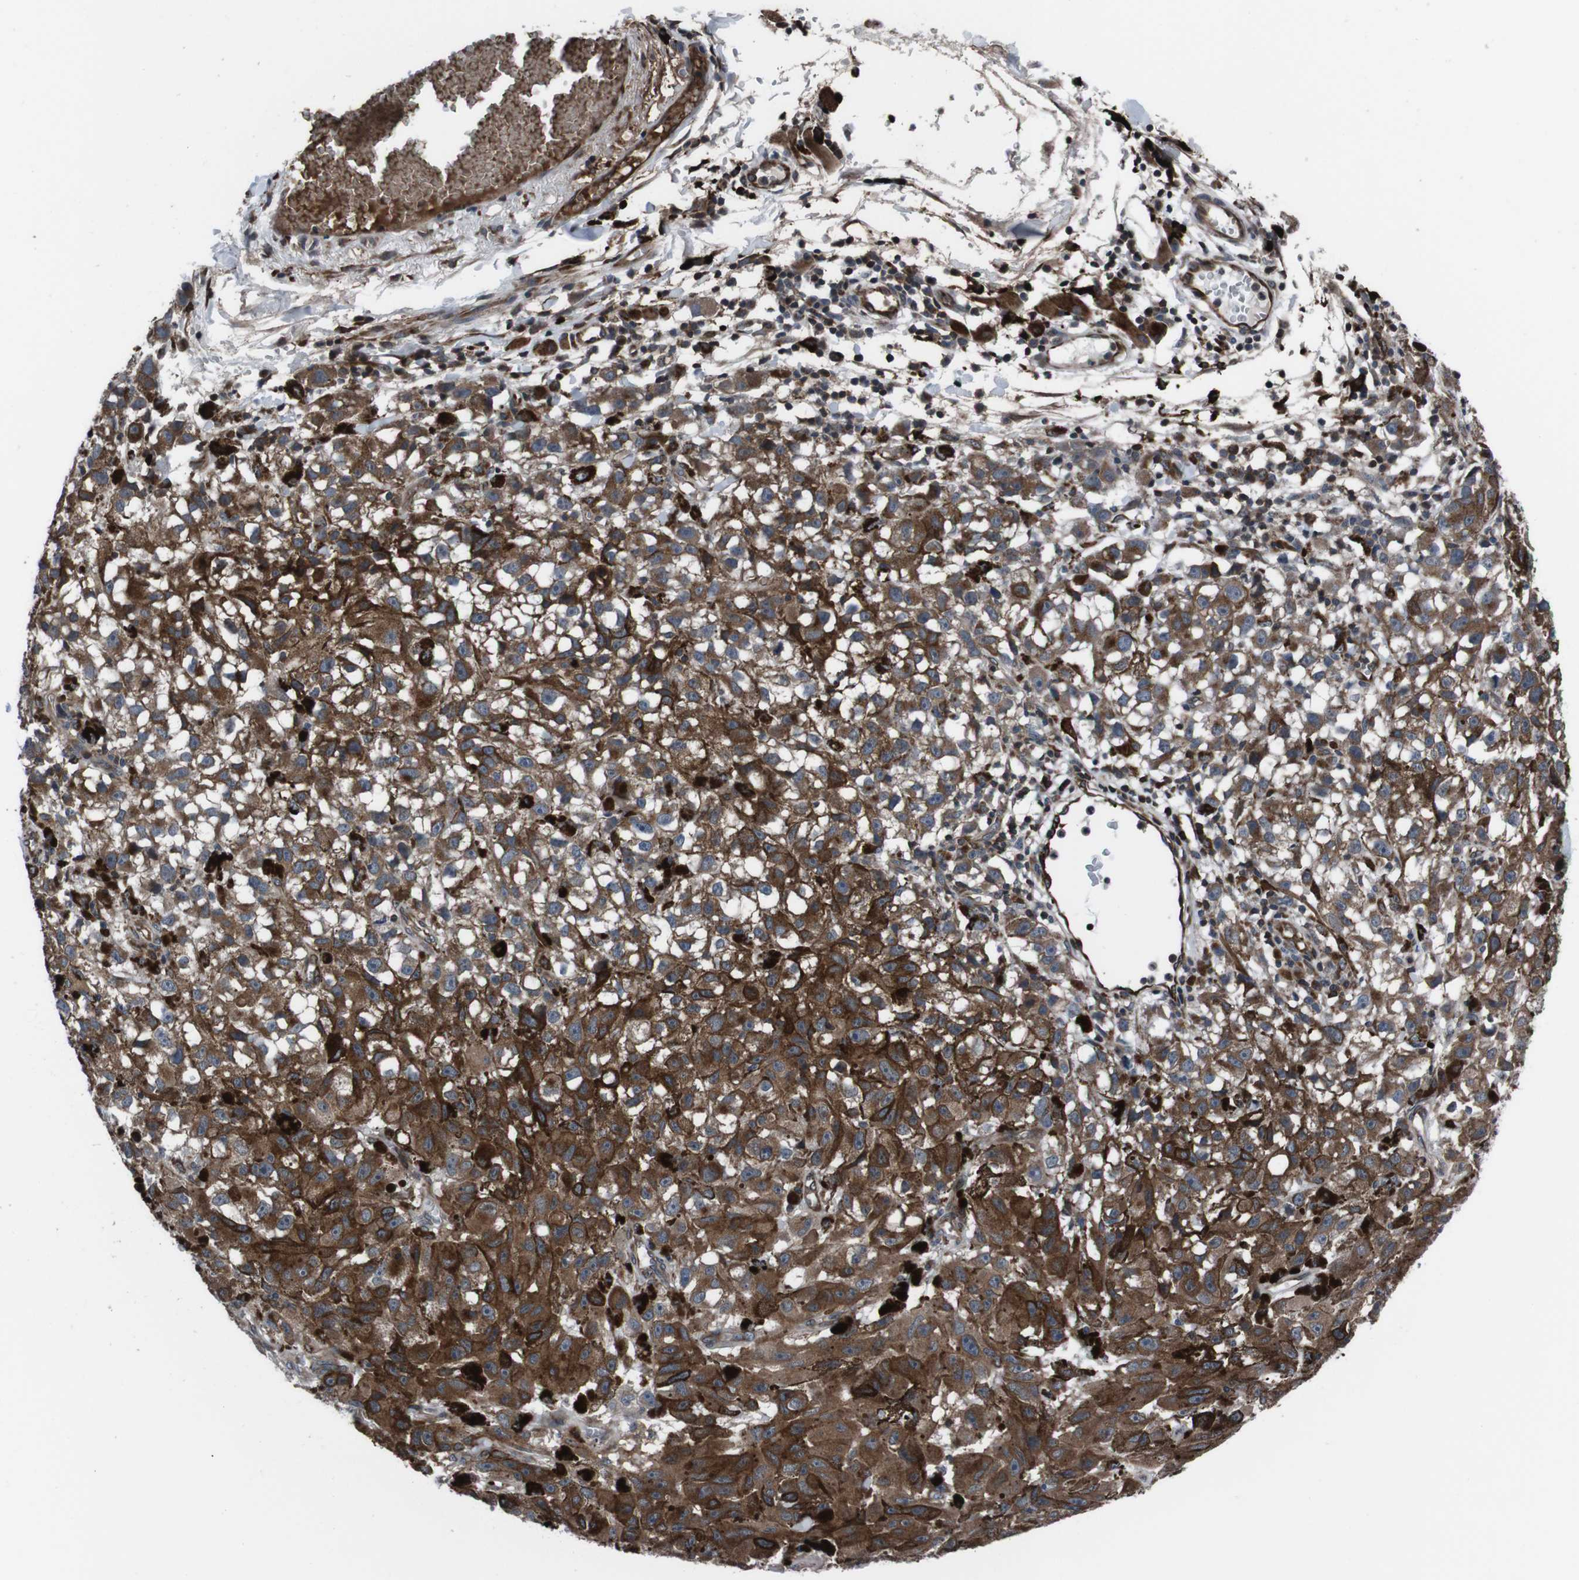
{"staining": {"intensity": "strong", "quantity": ">75%", "location": "cytoplasmic/membranous"}, "tissue": "melanoma", "cell_type": "Tumor cells", "image_type": "cancer", "snomed": [{"axis": "morphology", "description": "Malignant melanoma, NOS"}, {"axis": "topography", "description": "Skin"}], "caption": "Melanoma was stained to show a protein in brown. There is high levels of strong cytoplasmic/membranous positivity in approximately >75% of tumor cells.", "gene": "EIF4A2", "patient": {"sex": "female", "age": 104}}